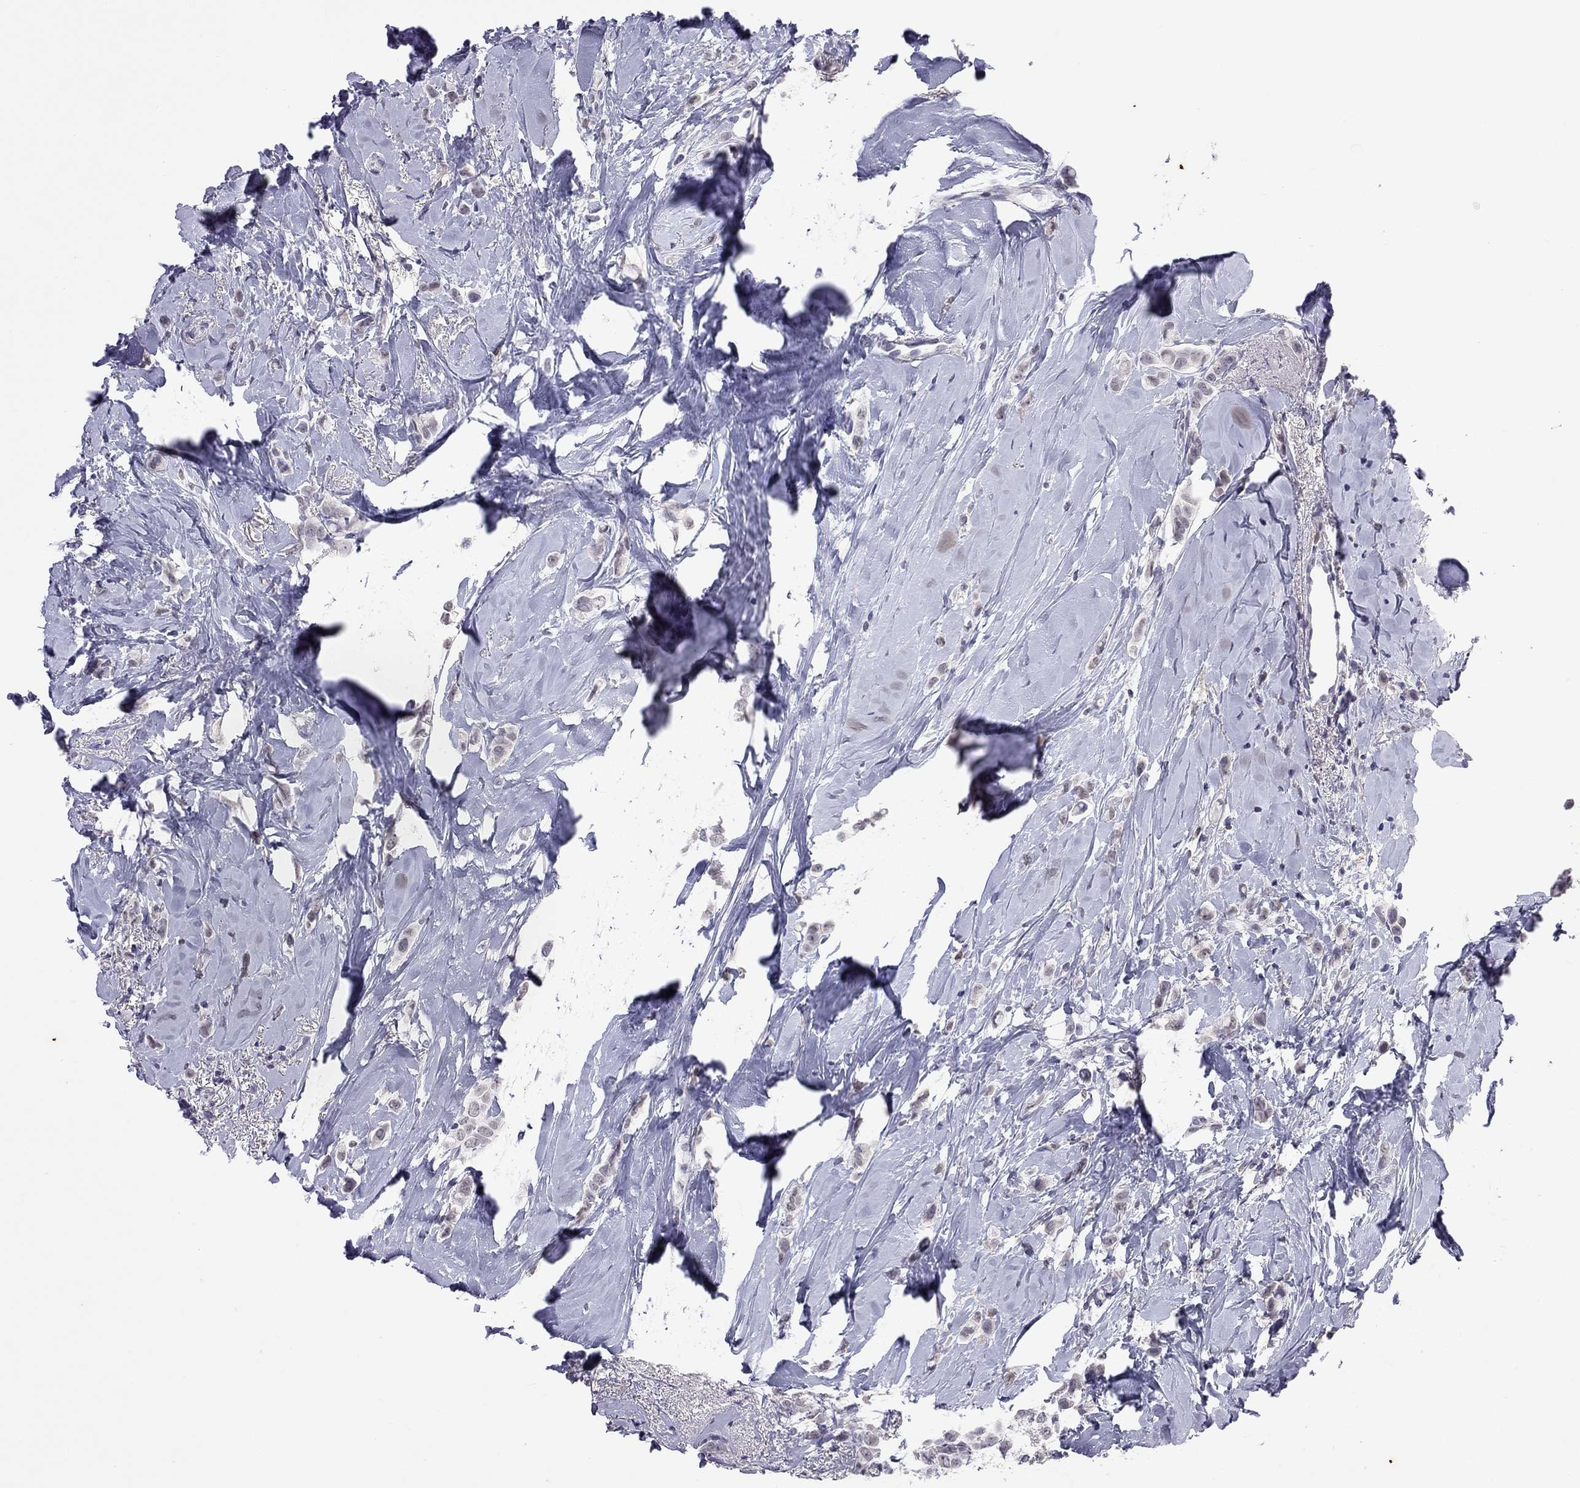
{"staining": {"intensity": "negative", "quantity": "none", "location": "none"}, "tissue": "breast cancer", "cell_type": "Tumor cells", "image_type": "cancer", "snomed": [{"axis": "morphology", "description": "Lobular carcinoma"}, {"axis": "topography", "description": "Breast"}], "caption": "Tumor cells are negative for brown protein staining in lobular carcinoma (breast). (Brightfield microscopy of DAB (3,3'-diaminobenzidine) immunohistochemistry (IHC) at high magnification).", "gene": "PPP1R3A", "patient": {"sex": "female", "age": 66}}